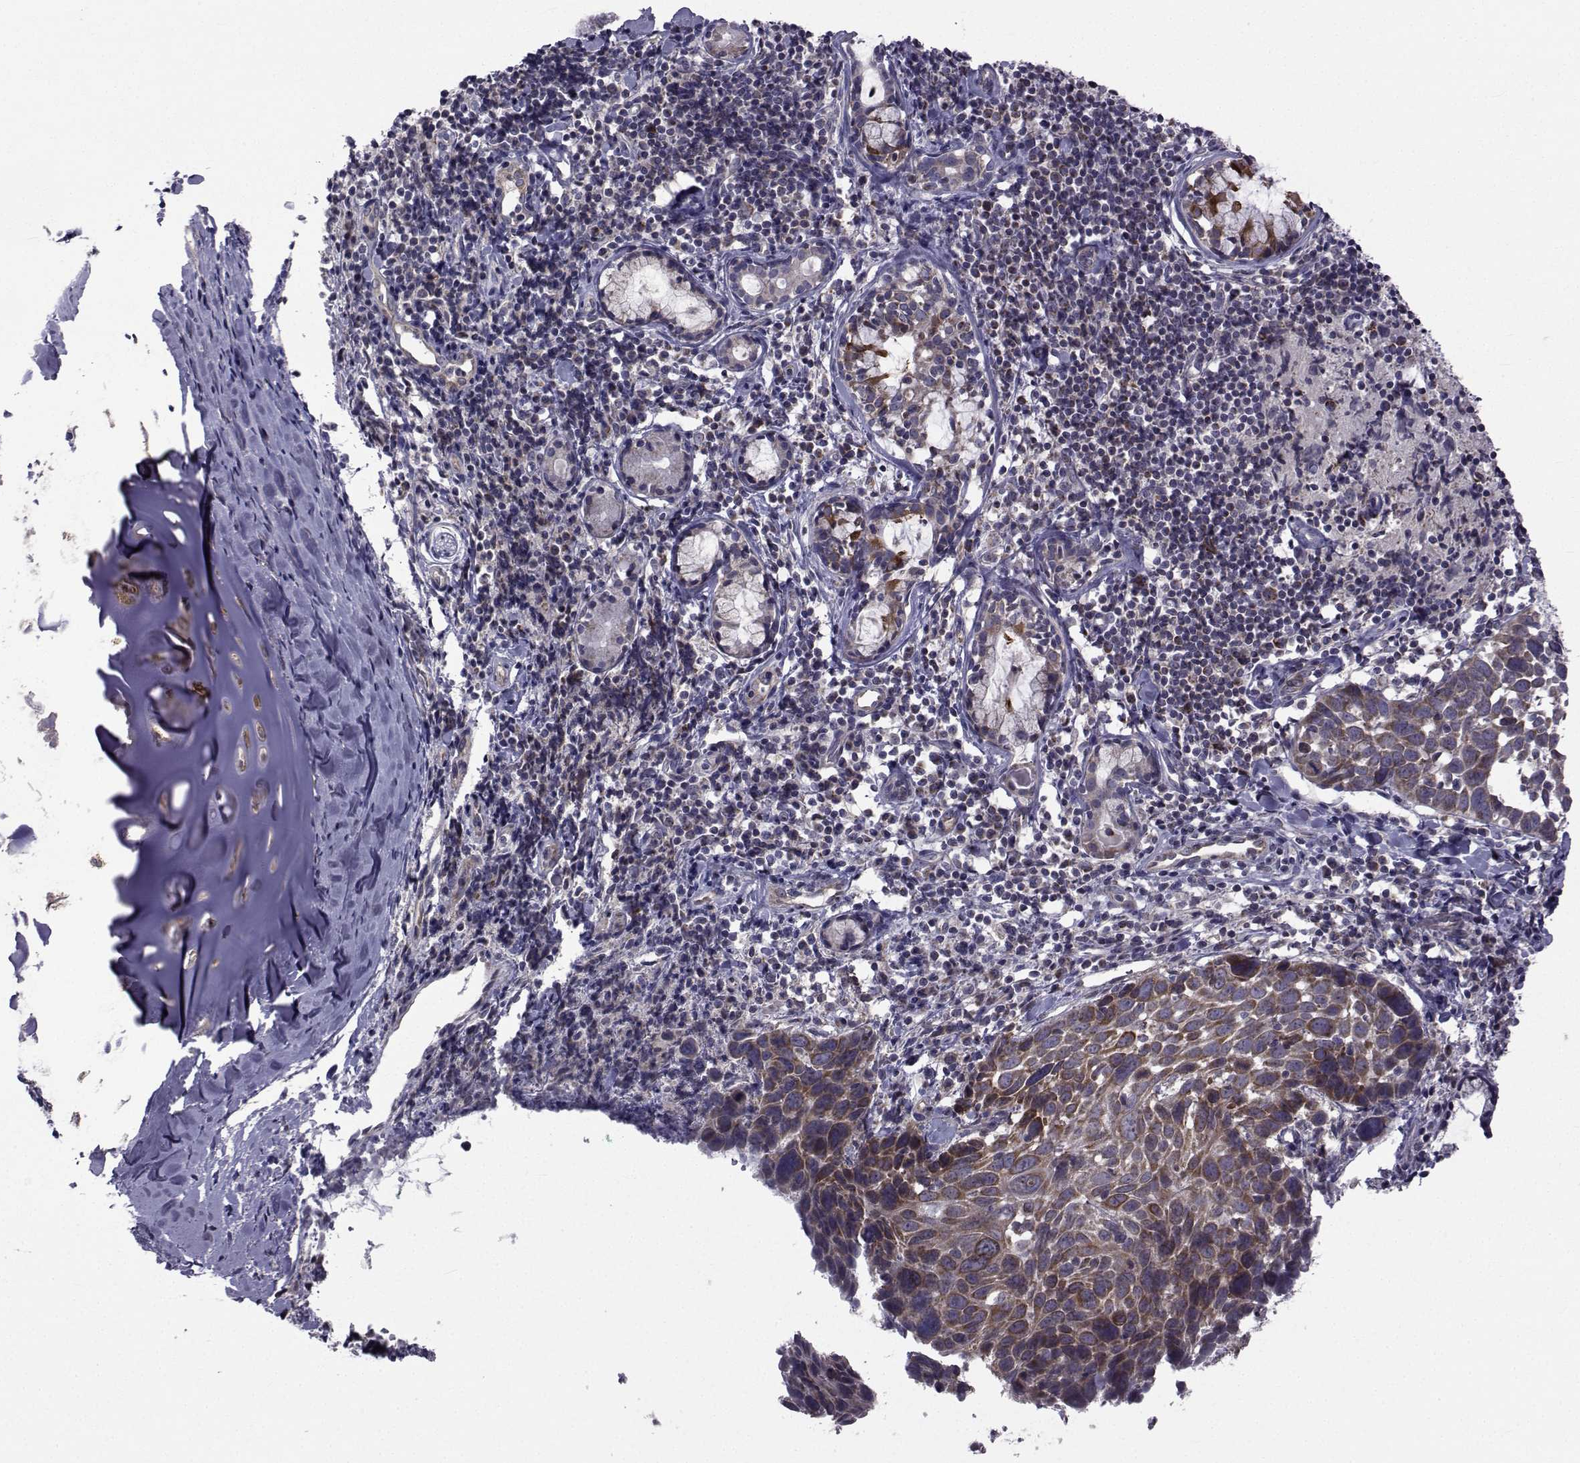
{"staining": {"intensity": "moderate", "quantity": "<25%", "location": "cytoplasmic/membranous"}, "tissue": "lung cancer", "cell_type": "Tumor cells", "image_type": "cancer", "snomed": [{"axis": "morphology", "description": "Squamous cell carcinoma, NOS"}, {"axis": "topography", "description": "Lung"}], "caption": "An immunohistochemistry photomicrograph of neoplastic tissue is shown. Protein staining in brown labels moderate cytoplasmic/membranous positivity in squamous cell carcinoma (lung) within tumor cells.", "gene": "CFAP74", "patient": {"sex": "male", "age": 57}}